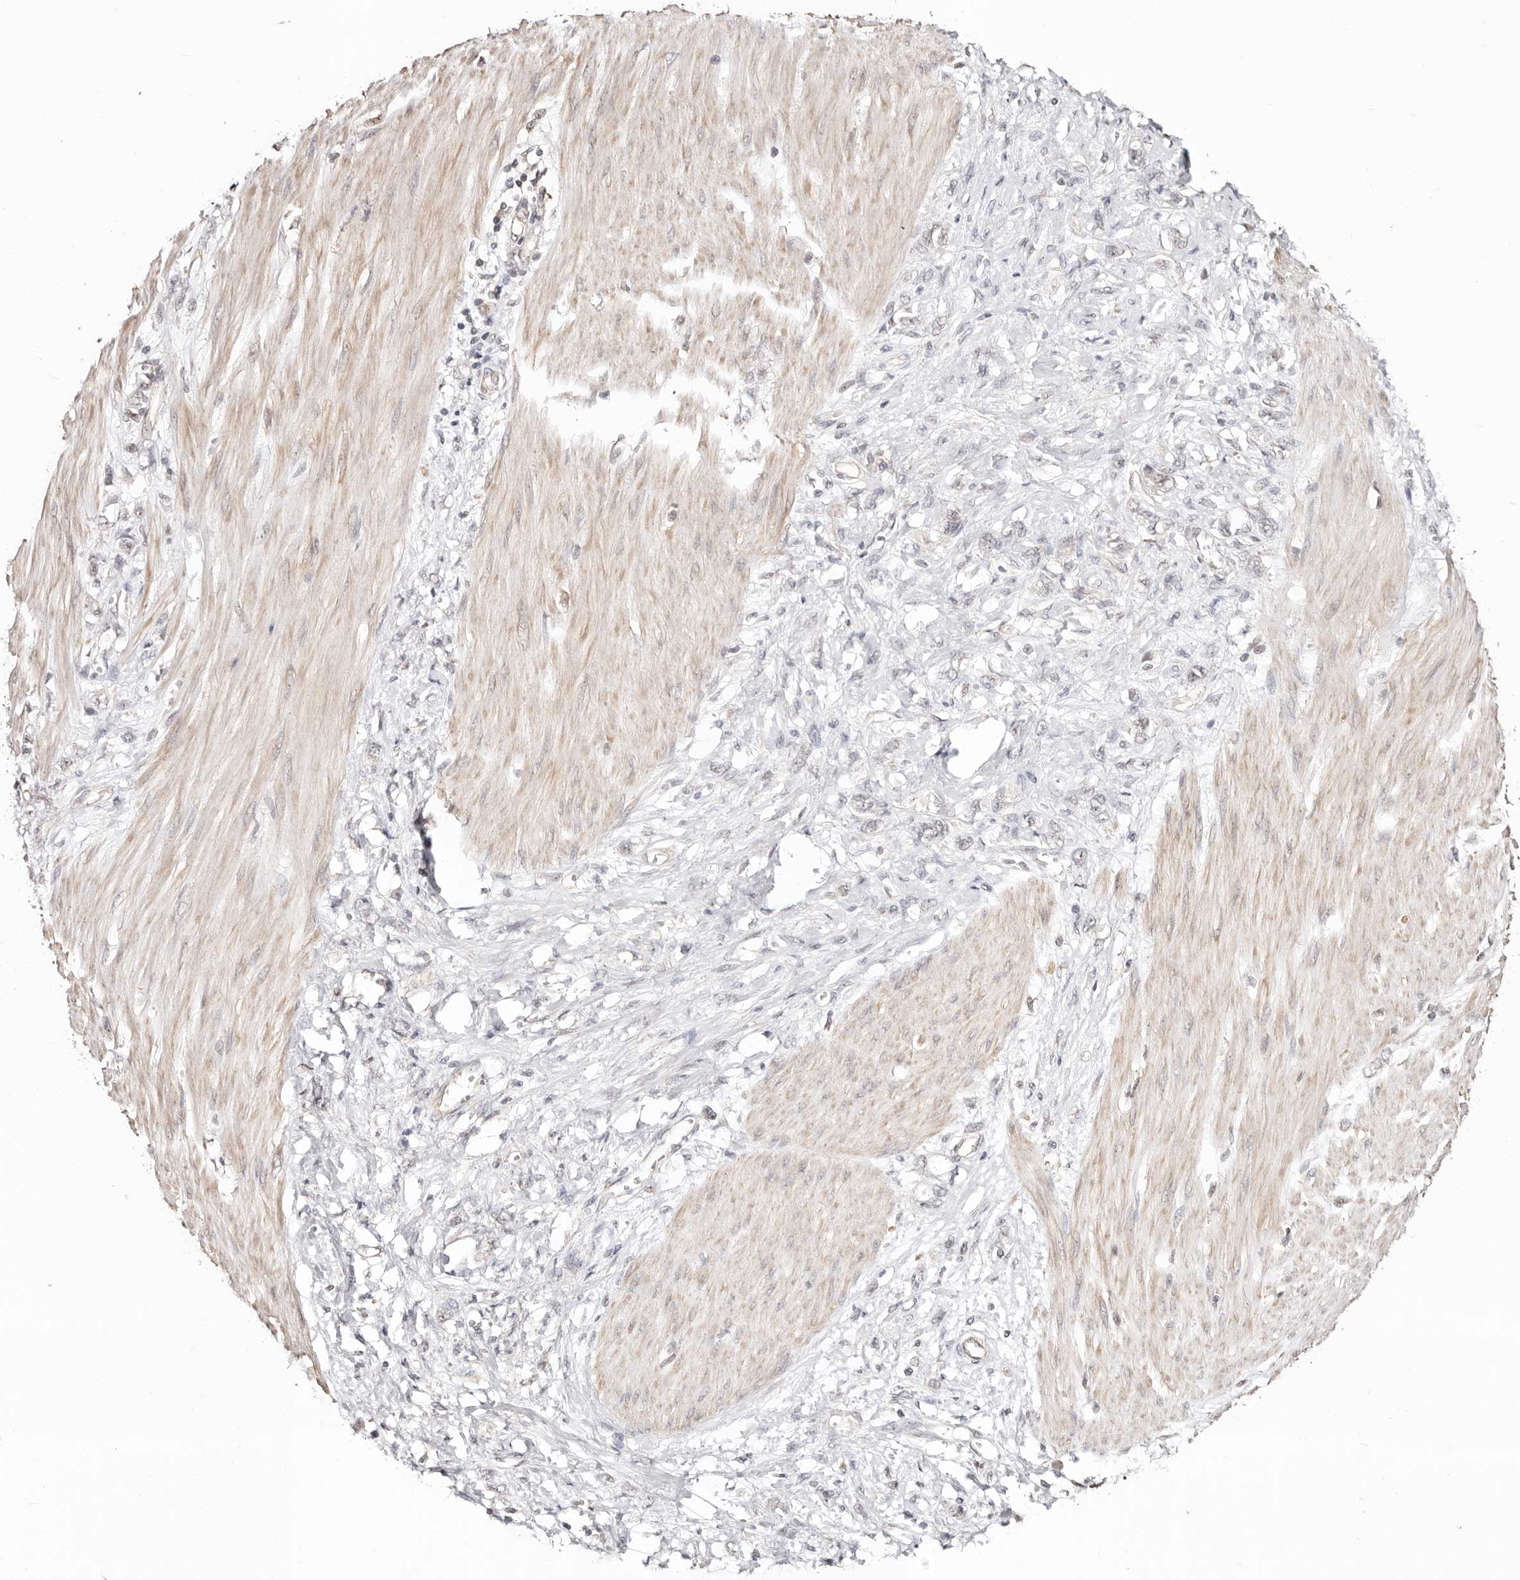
{"staining": {"intensity": "negative", "quantity": "none", "location": "none"}, "tissue": "stomach cancer", "cell_type": "Tumor cells", "image_type": "cancer", "snomed": [{"axis": "morphology", "description": "Adenocarcinoma, NOS"}, {"axis": "topography", "description": "Stomach"}], "caption": "Immunohistochemical staining of adenocarcinoma (stomach) displays no significant positivity in tumor cells. The staining is performed using DAB (3,3'-diaminobenzidine) brown chromogen with nuclei counter-stained in using hematoxylin.", "gene": "CTNNBL1", "patient": {"sex": "female", "age": 76}}